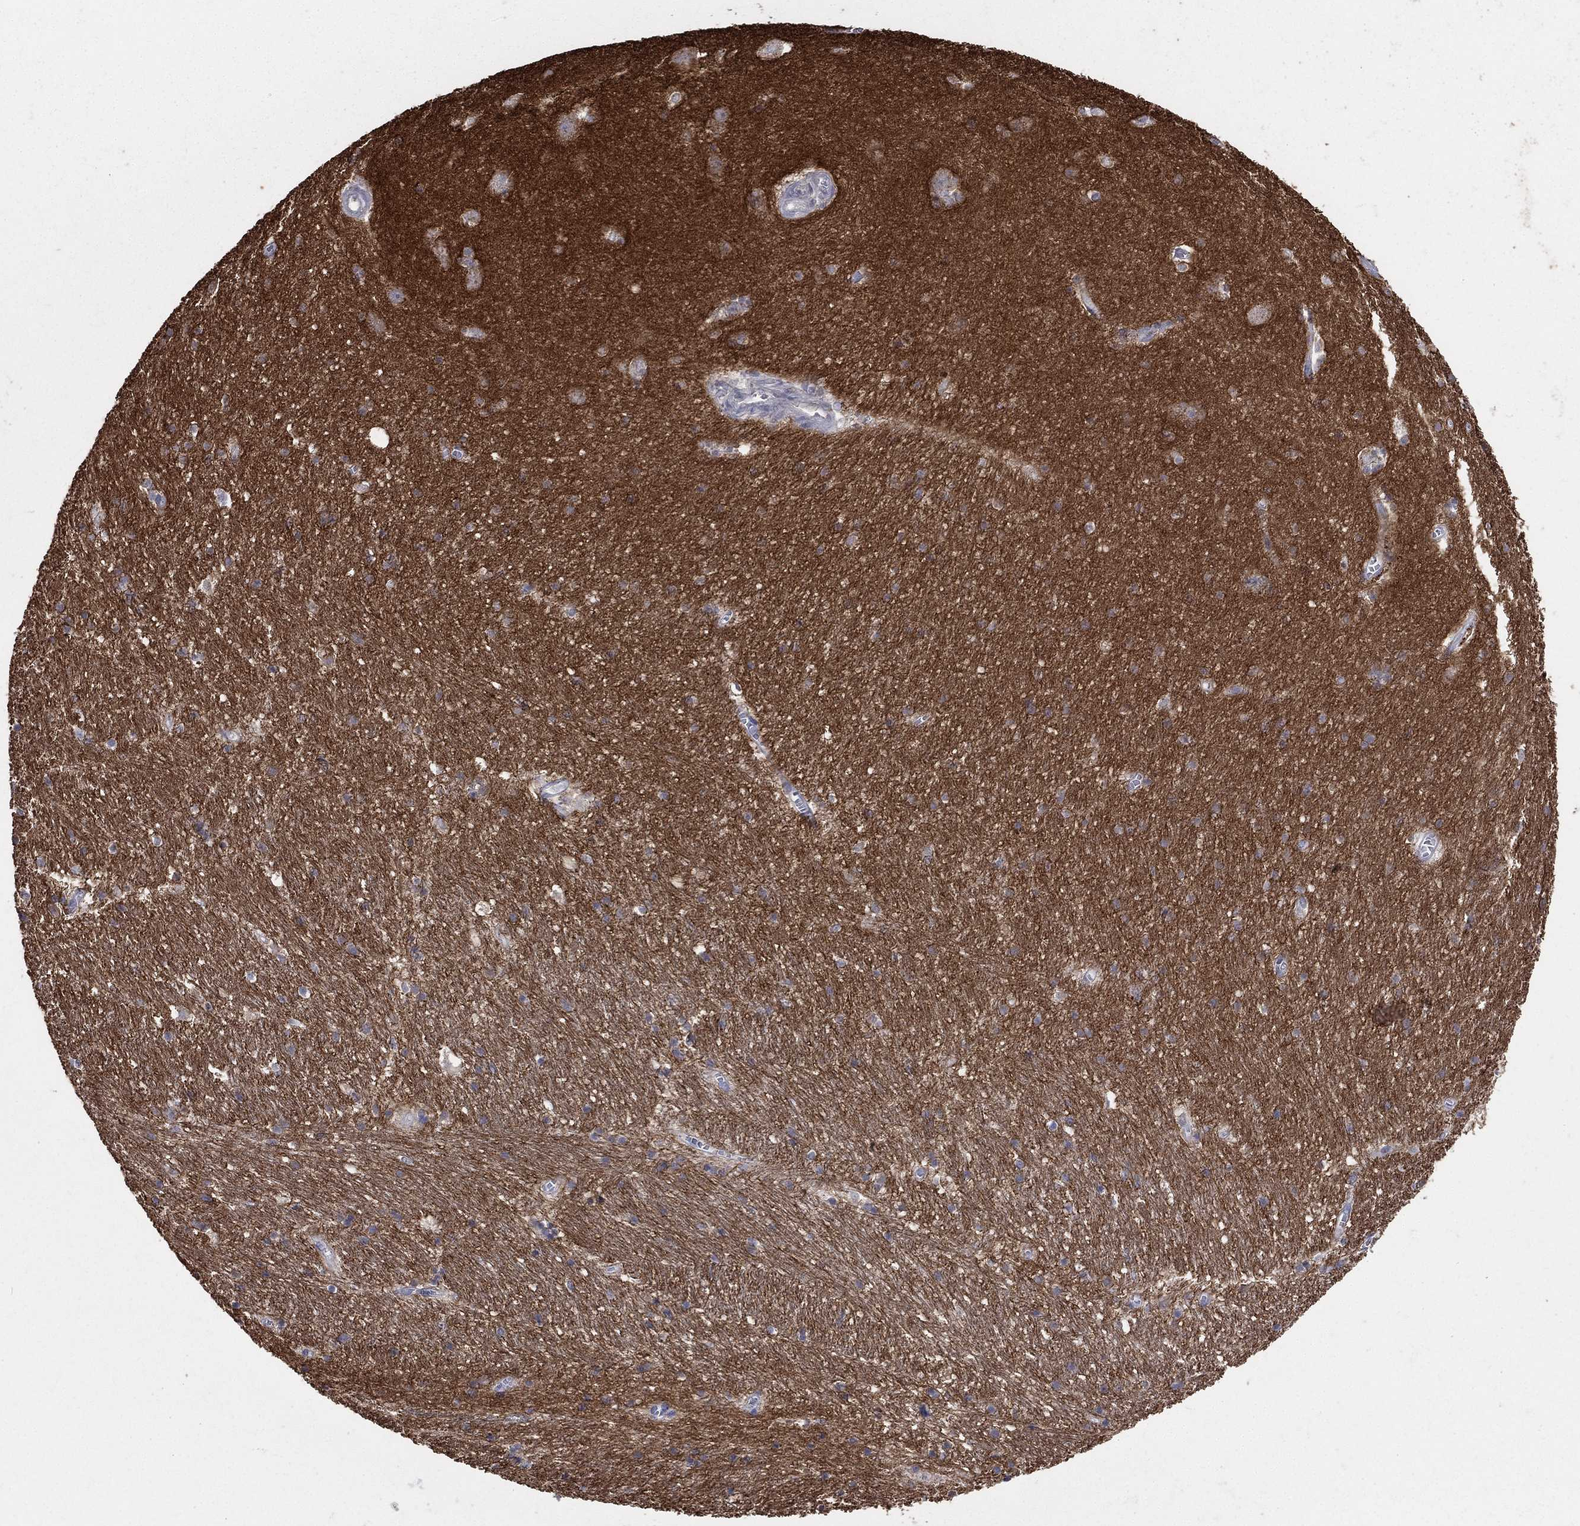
{"staining": {"intensity": "negative", "quantity": "none", "location": "none"}, "tissue": "hippocampus", "cell_type": "Glial cells", "image_type": "normal", "snomed": [{"axis": "morphology", "description": "Normal tissue, NOS"}, {"axis": "topography", "description": "Hippocampus"}], "caption": "Protein analysis of unremarkable hippocampus reveals no significant staining in glial cells. Nuclei are stained in blue.", "gene": "SNAP25", "patient": {"sex": "female", "age": 64}}